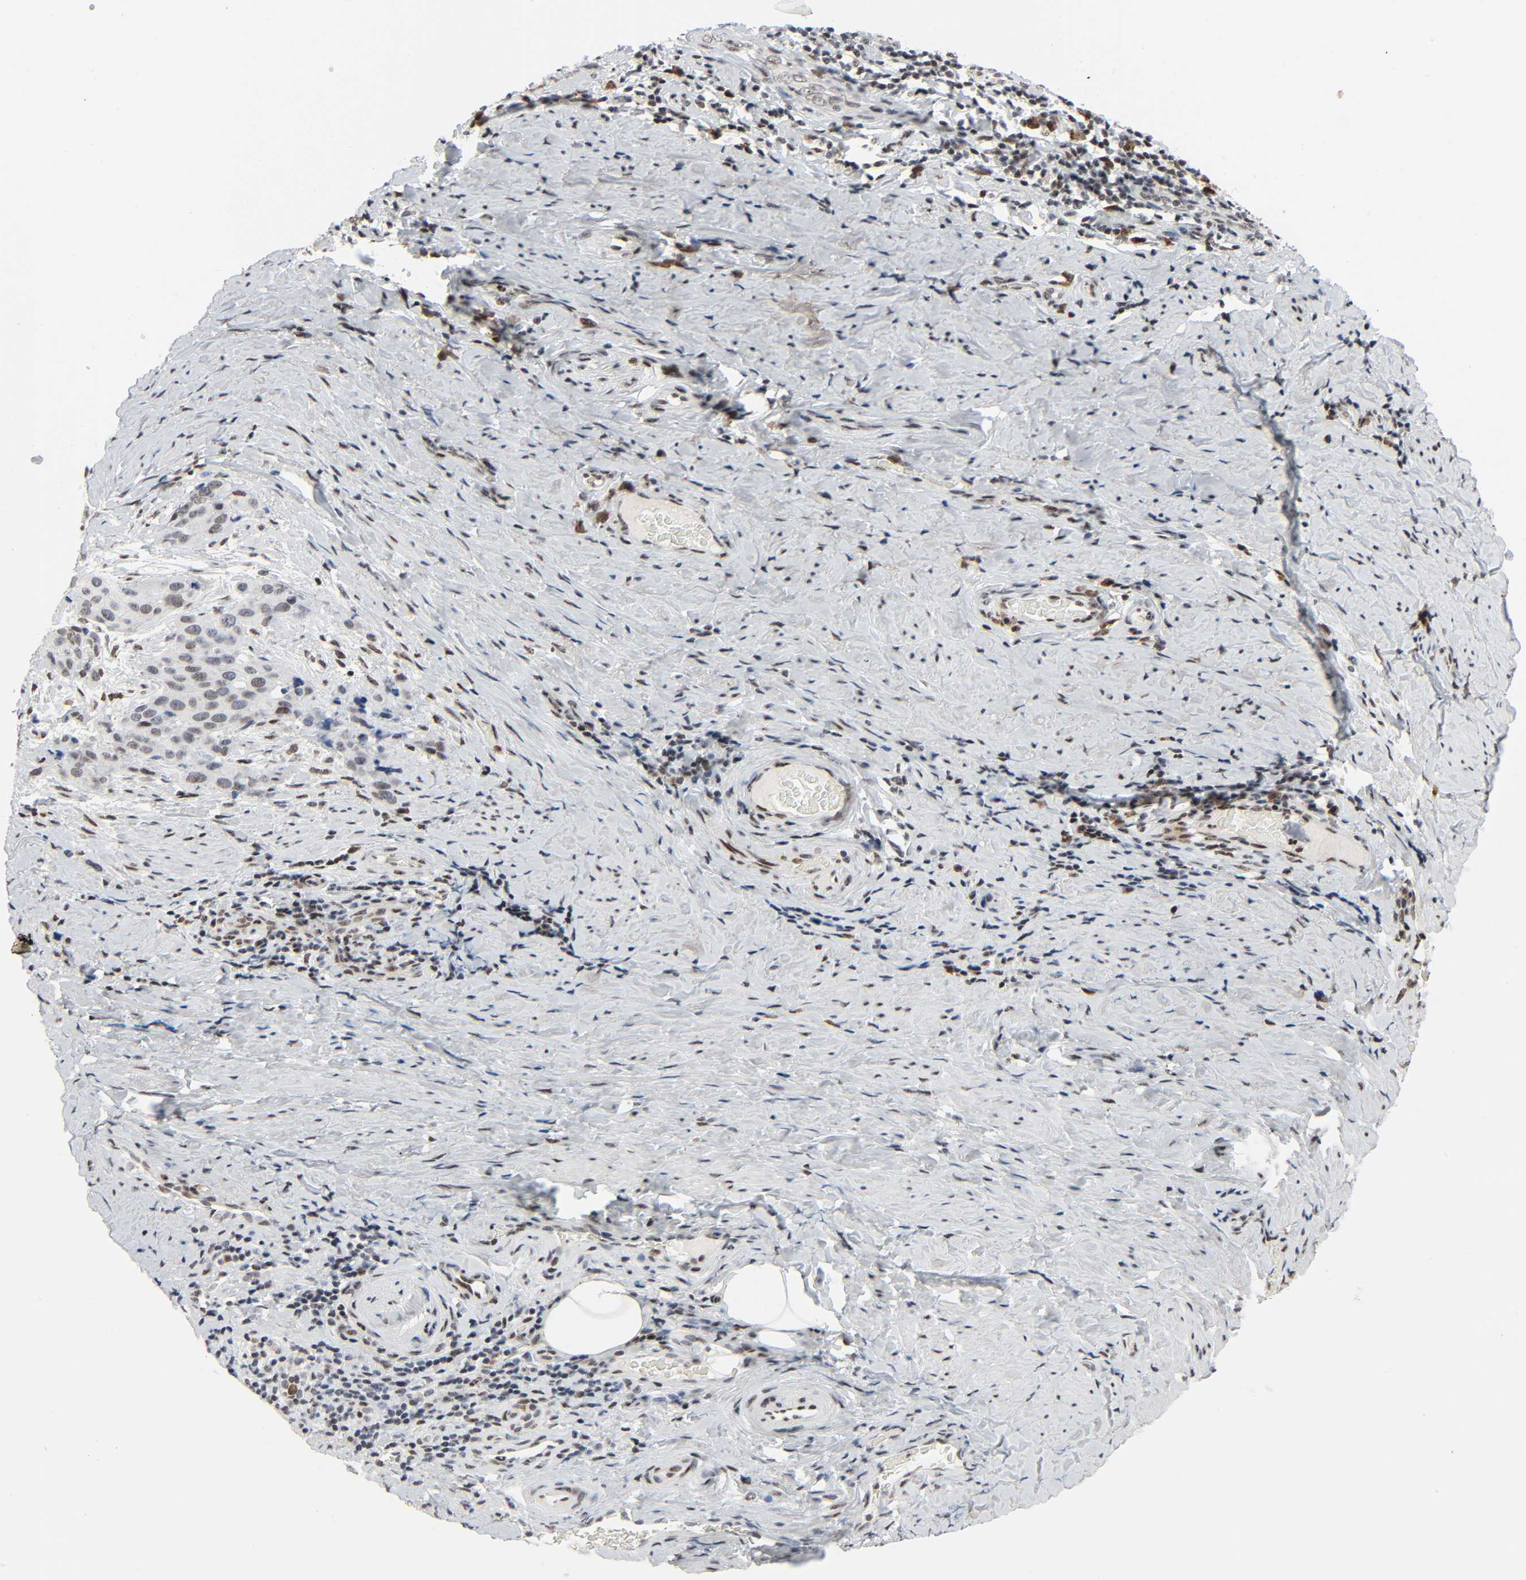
{"staining": {"intensity": "weak", "quantity": ">75%", "location": "nuclear"}, "tissue": "cervical cancer", "cell_type": "Tumor cells", "image_type": "cancer", "snomed": [{"axis": "morphology", "description": "Squamous cell carcinoma, NOS"}, {"axis": "topography", "description": "Cervix"}], "caption": "Weak nuclear staining for a protein is present in approximately >75% of tumor cells of cervical cancer (squamous cell carcinoma) using immunohistochemistry.", "gene": "CREBBP", "patient": {"sex": "female", "age": 39}}